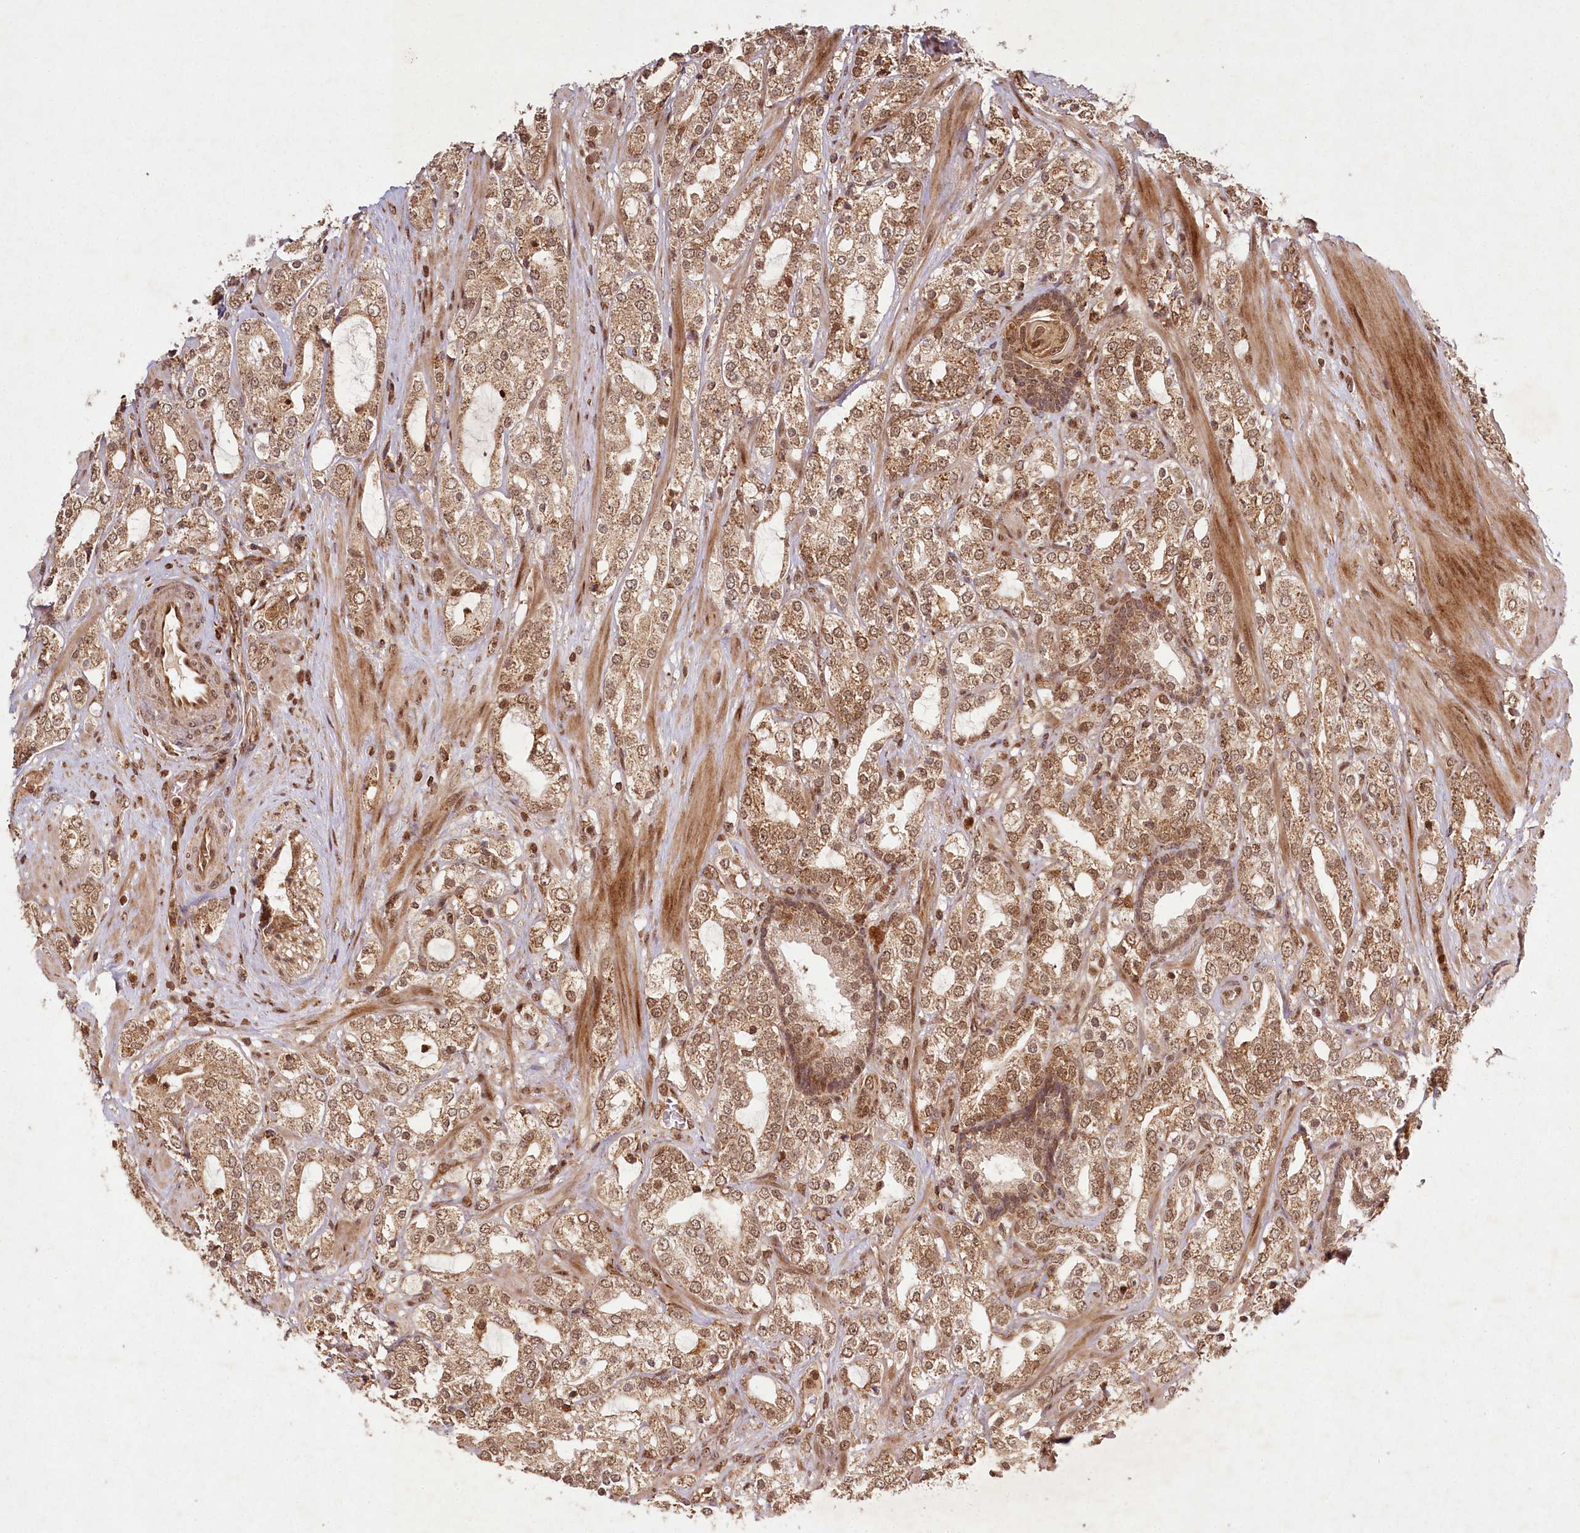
{"staining": {"intensity": "moderate", "quantity": ">75%", "location": "cytoplasmic/membranous,nuclear"}, "tissue": "prostate cancer", "cell_type": "Tumor cells", "image_type": "cancer", "snomed": [{"axis": "morphology", "description": "Adenocarcinoma, High grade"}, {"axis": "topography", "description": "Prostate"}], "caption": "Prostate high-grade adenocarcinoma stained with a protein marker shows moderate staining in tumor cells.", "gene": "MICU1", "patient": {"sex": "male", "age": 64}}